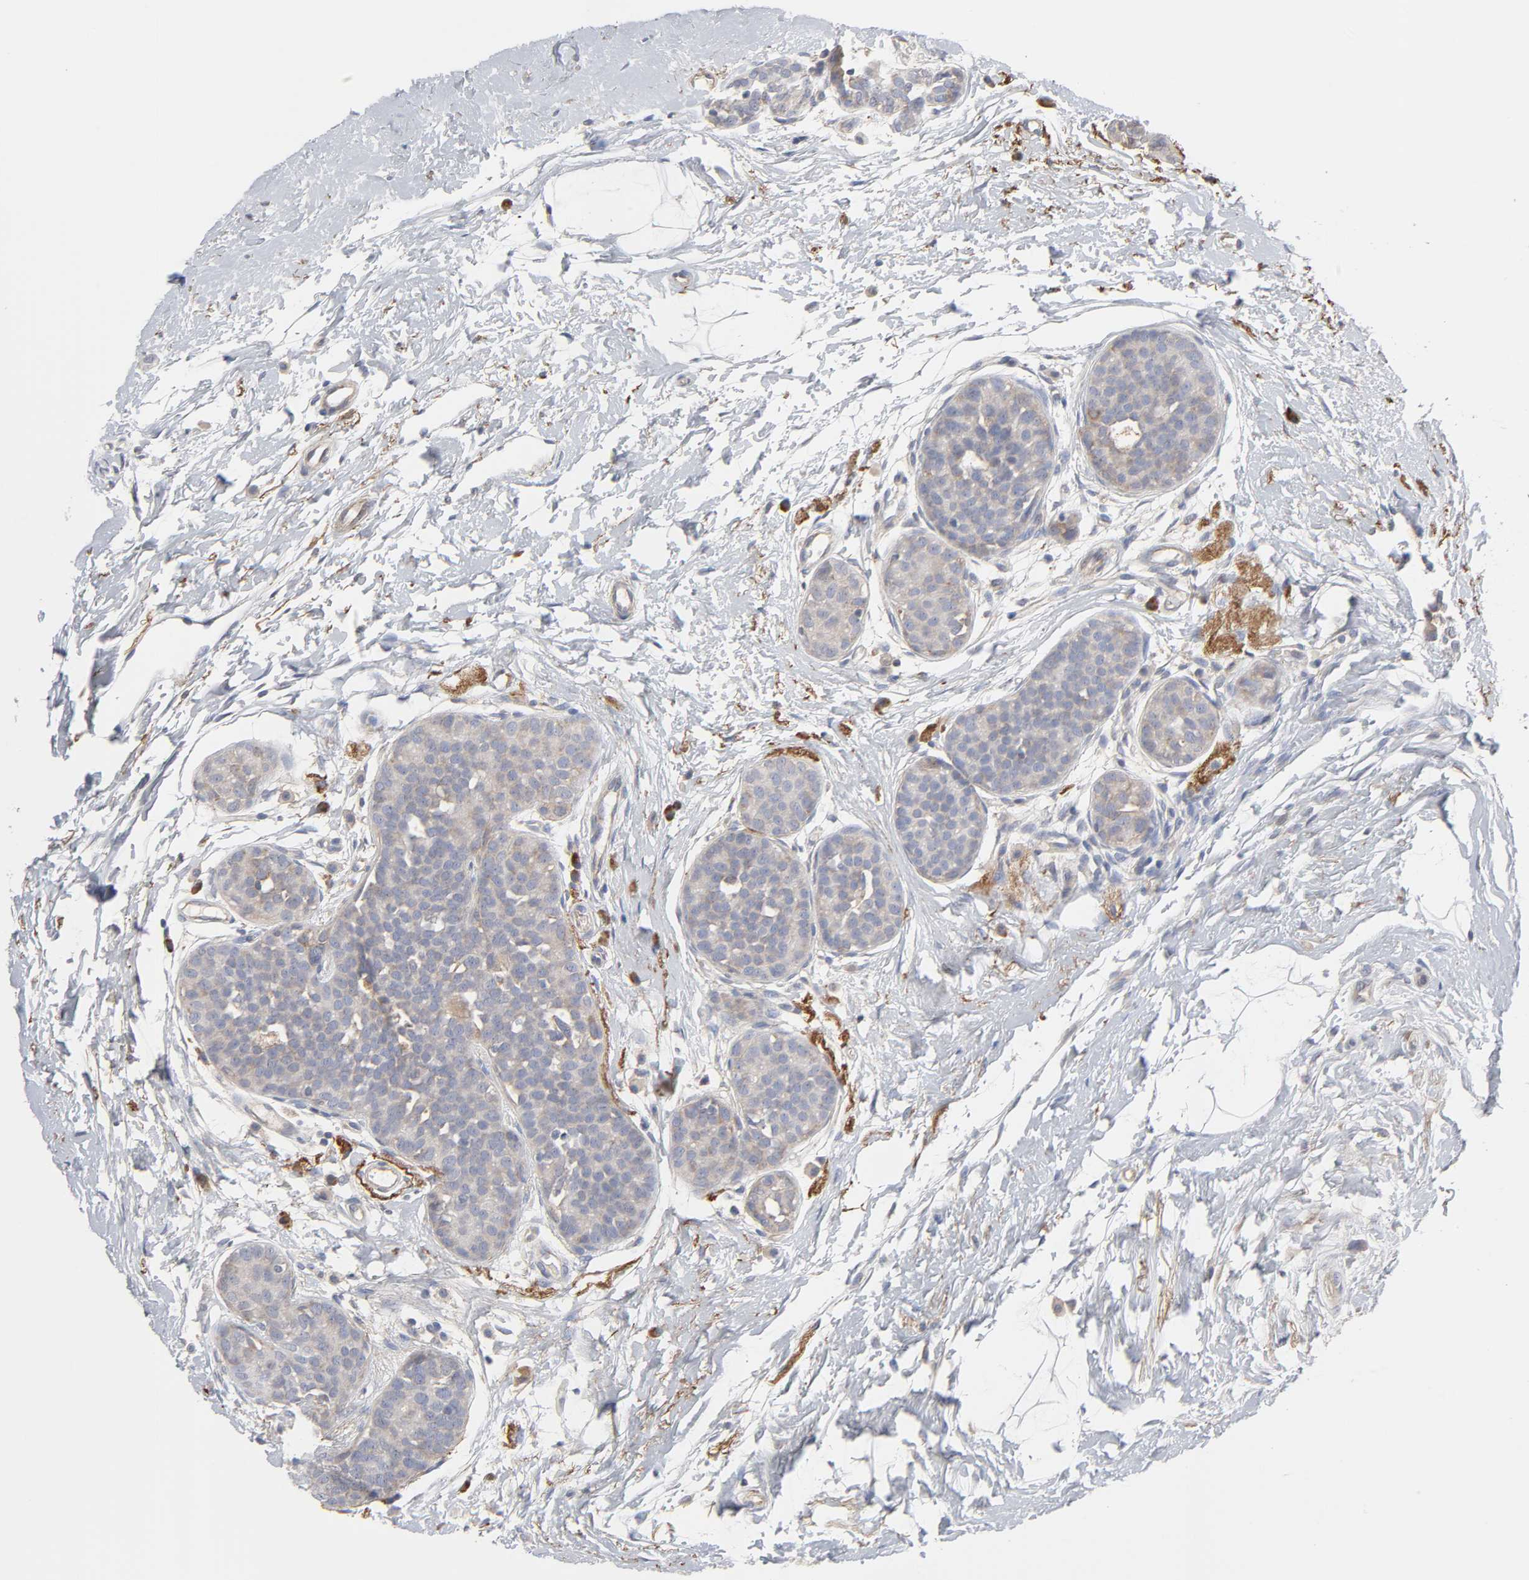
{"staining": {"intensity": "weak", "quantity": "<25%", "location": "cytoplasmic/membranous"}, "tissue": "breast cancer", "cell_type": "Tumor cells", "image_type": "cancer", "snomed": [{"axis": "morphology", "description": "Lobular carcinoma, in situ"}, {"axis": "morphology", "description": "Lobular carcinoma"}, {"axis": "topography", "description": "Breast"}], "caption": "There is no significant positivity in tumor cells of lobular carcinoma in situ (breast).", "gene": "IL4R", "patient": {"sex": "female", "age": 41}}